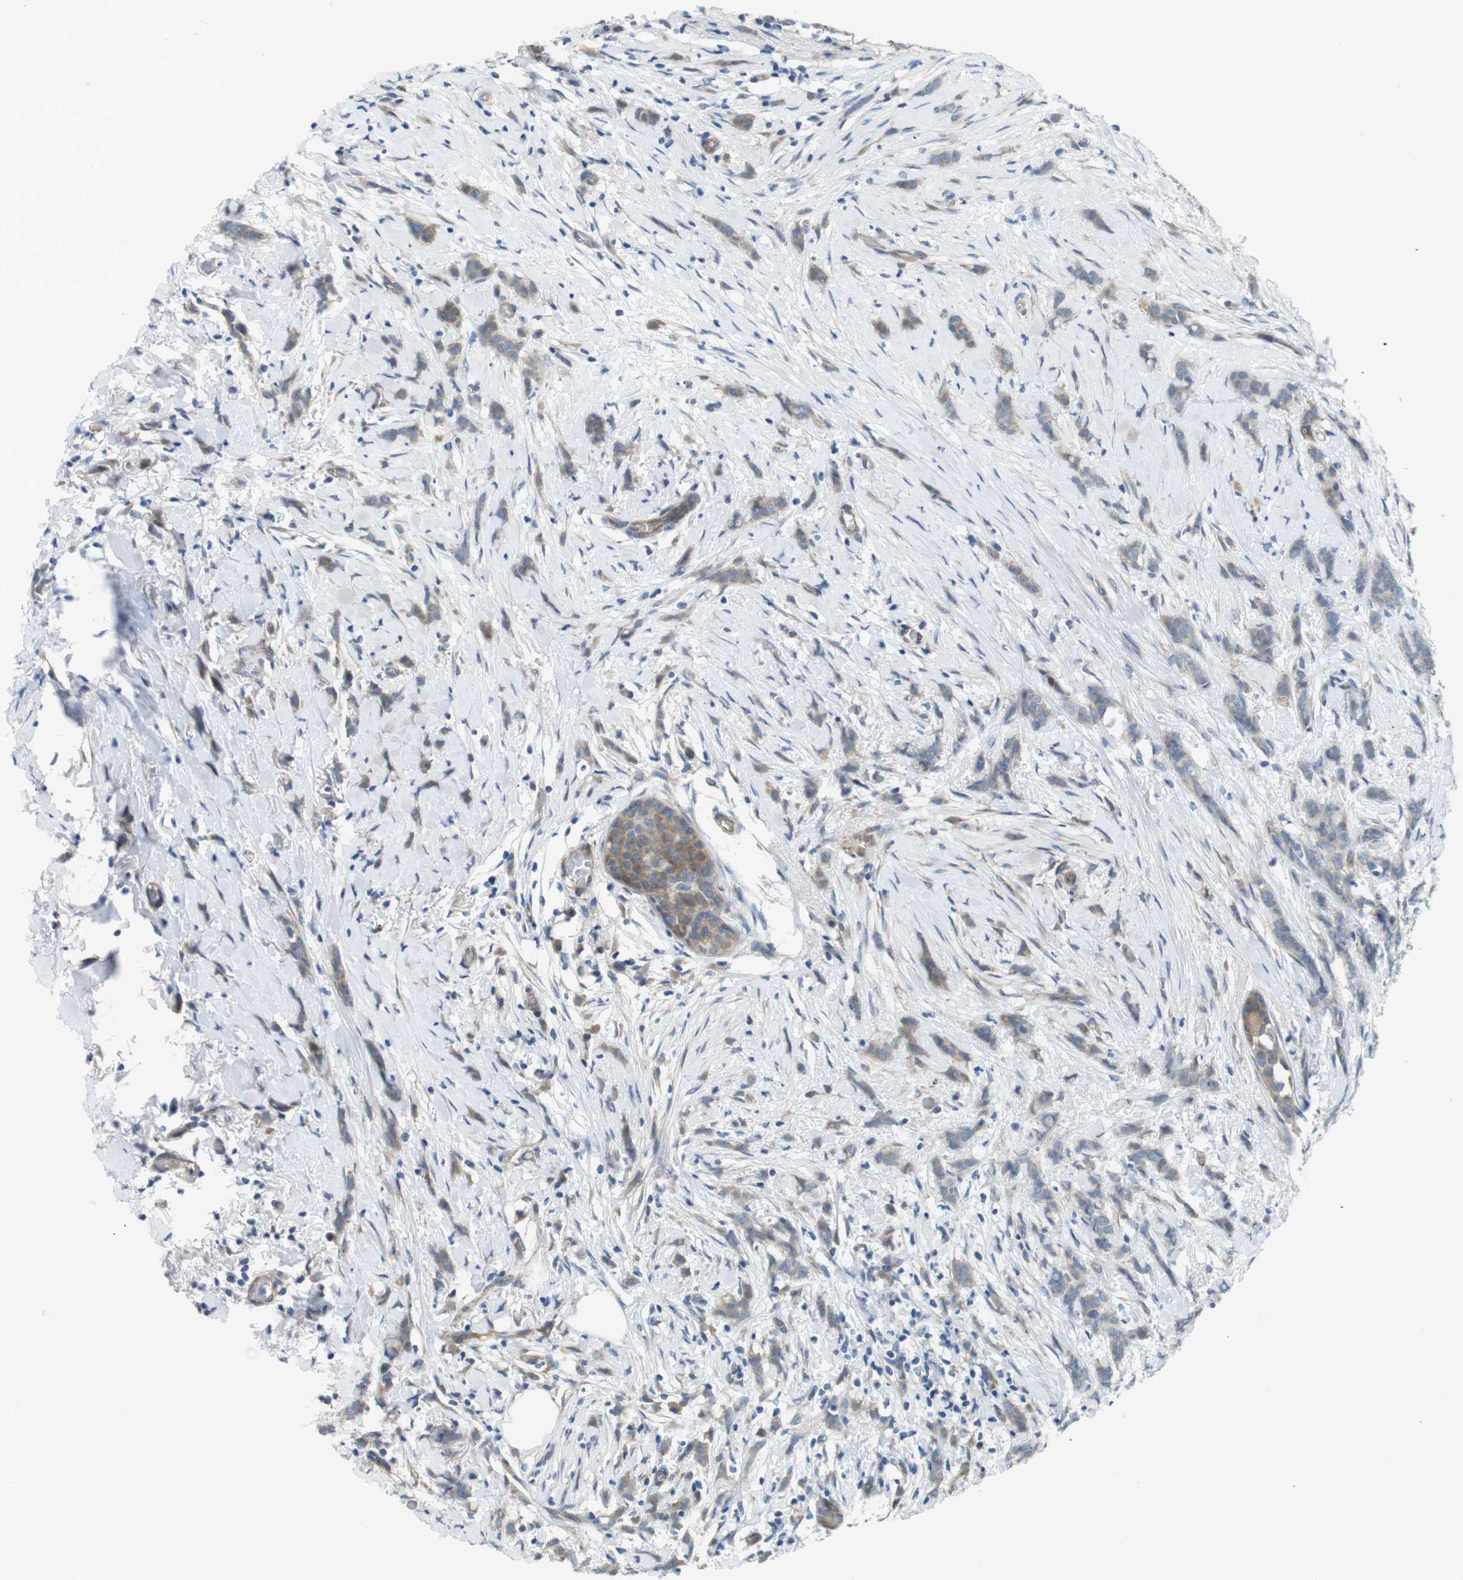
{"staining": {"intensity": "weak", "quantity": ">75%", "location": "cytoplasmic/membranous"}, "tissue": "breast cancer", "cell_type": "Tumor cells", "image_type": "cancer", "snomed": [{"axis": "morphology", "description": "Lobular carcinoma, in situ"}, {"axis": "morphology", "description": "Lobular carcinoma"}, {"axis": "topography", "description": "Breast"}], "caption": "Protein staining of breast cancer tissue demonstrates weak cytoplasmic/membranous staining in approximately >75% of tumor cells.", "gene": "ABHD15", "patient": {"sex": "female", "age": 41}}